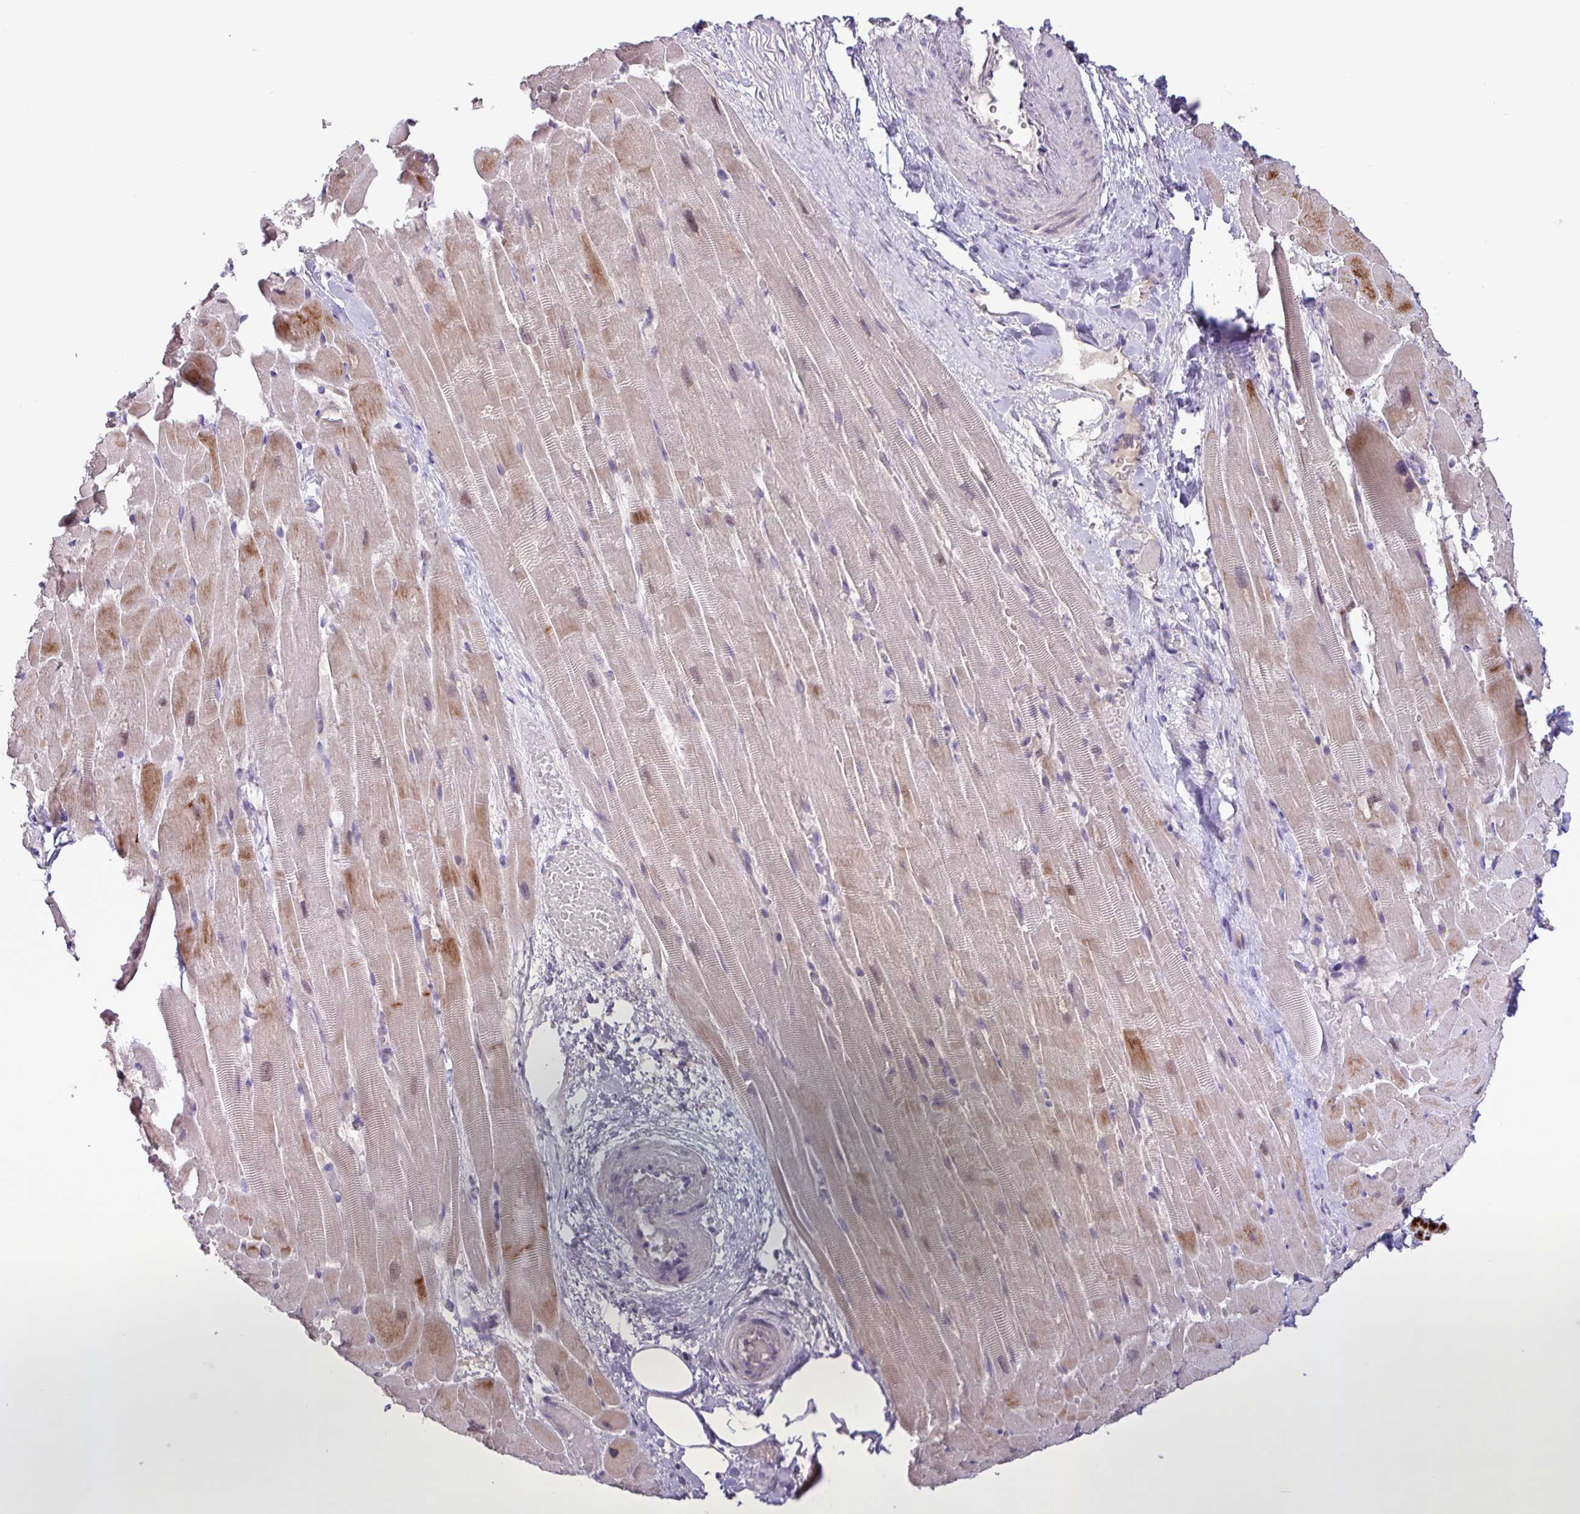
{"staining": {"intensity": "strong", "quantity": "<25%", "location": "cytoplasmic/membranous"}, "tissue": "heart muscle", "cell_type": "Cardiomyocytes", "image_type": "normal", "snomed": [{"axis": "morphology", "description": "Normal tissue, NOS"}, {"axis": "topography", "description": "Heart"}], "caption": "Strong cytoplasmic/membranous positivity is identified in about <25% of cardiomyocytes in benign heart muscle. (brown staining indicates protein expression, while blue staining denotes nuclei).", "gene": "RIPPLY1", "patient": {"sex": "male", "age": 37}}